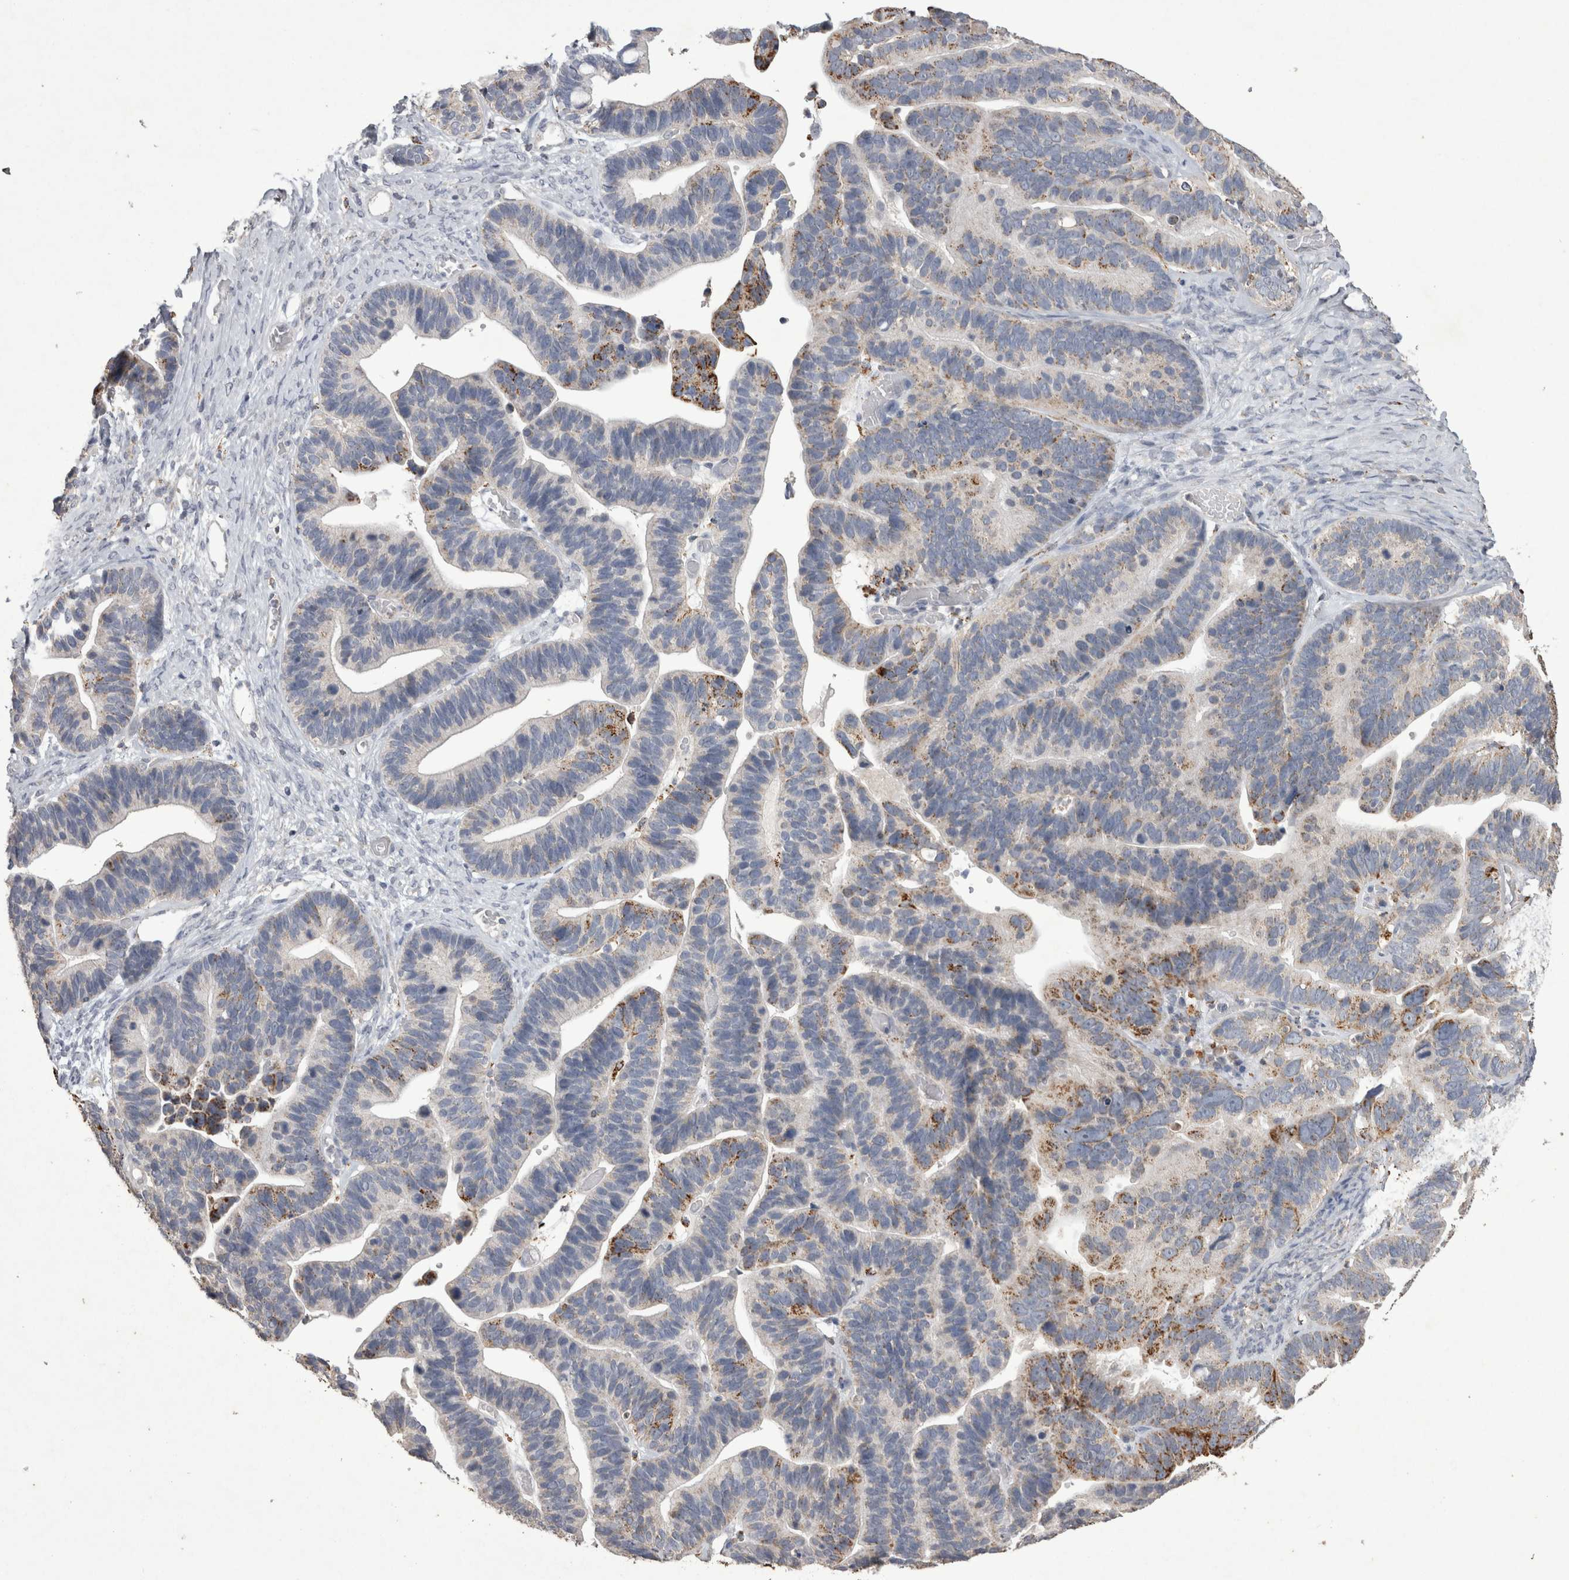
{"staining": {"intensity": "moderate", "quantity": "<25%", "location": "cytoplasmic/membranous"}, "tissue": "ovarian cancer", "cell_type": "Tumor cells", "image_type": "cancer", "snomed": [{"axis": "morphology", "description": "Cystadenocarcinoma, serous, NOS"}, {"axis": "topography", "description": "Ovary"}], "caption": "Immunohistochemistry of human ovarian cancer (serous cystadenocarcinoma) exhibits low levels of moderate cytoplasmic/membranous staining in about <25% of tumor cells.", "gene": "DKK3", "patient": {"sex": "female", "age": 56}}